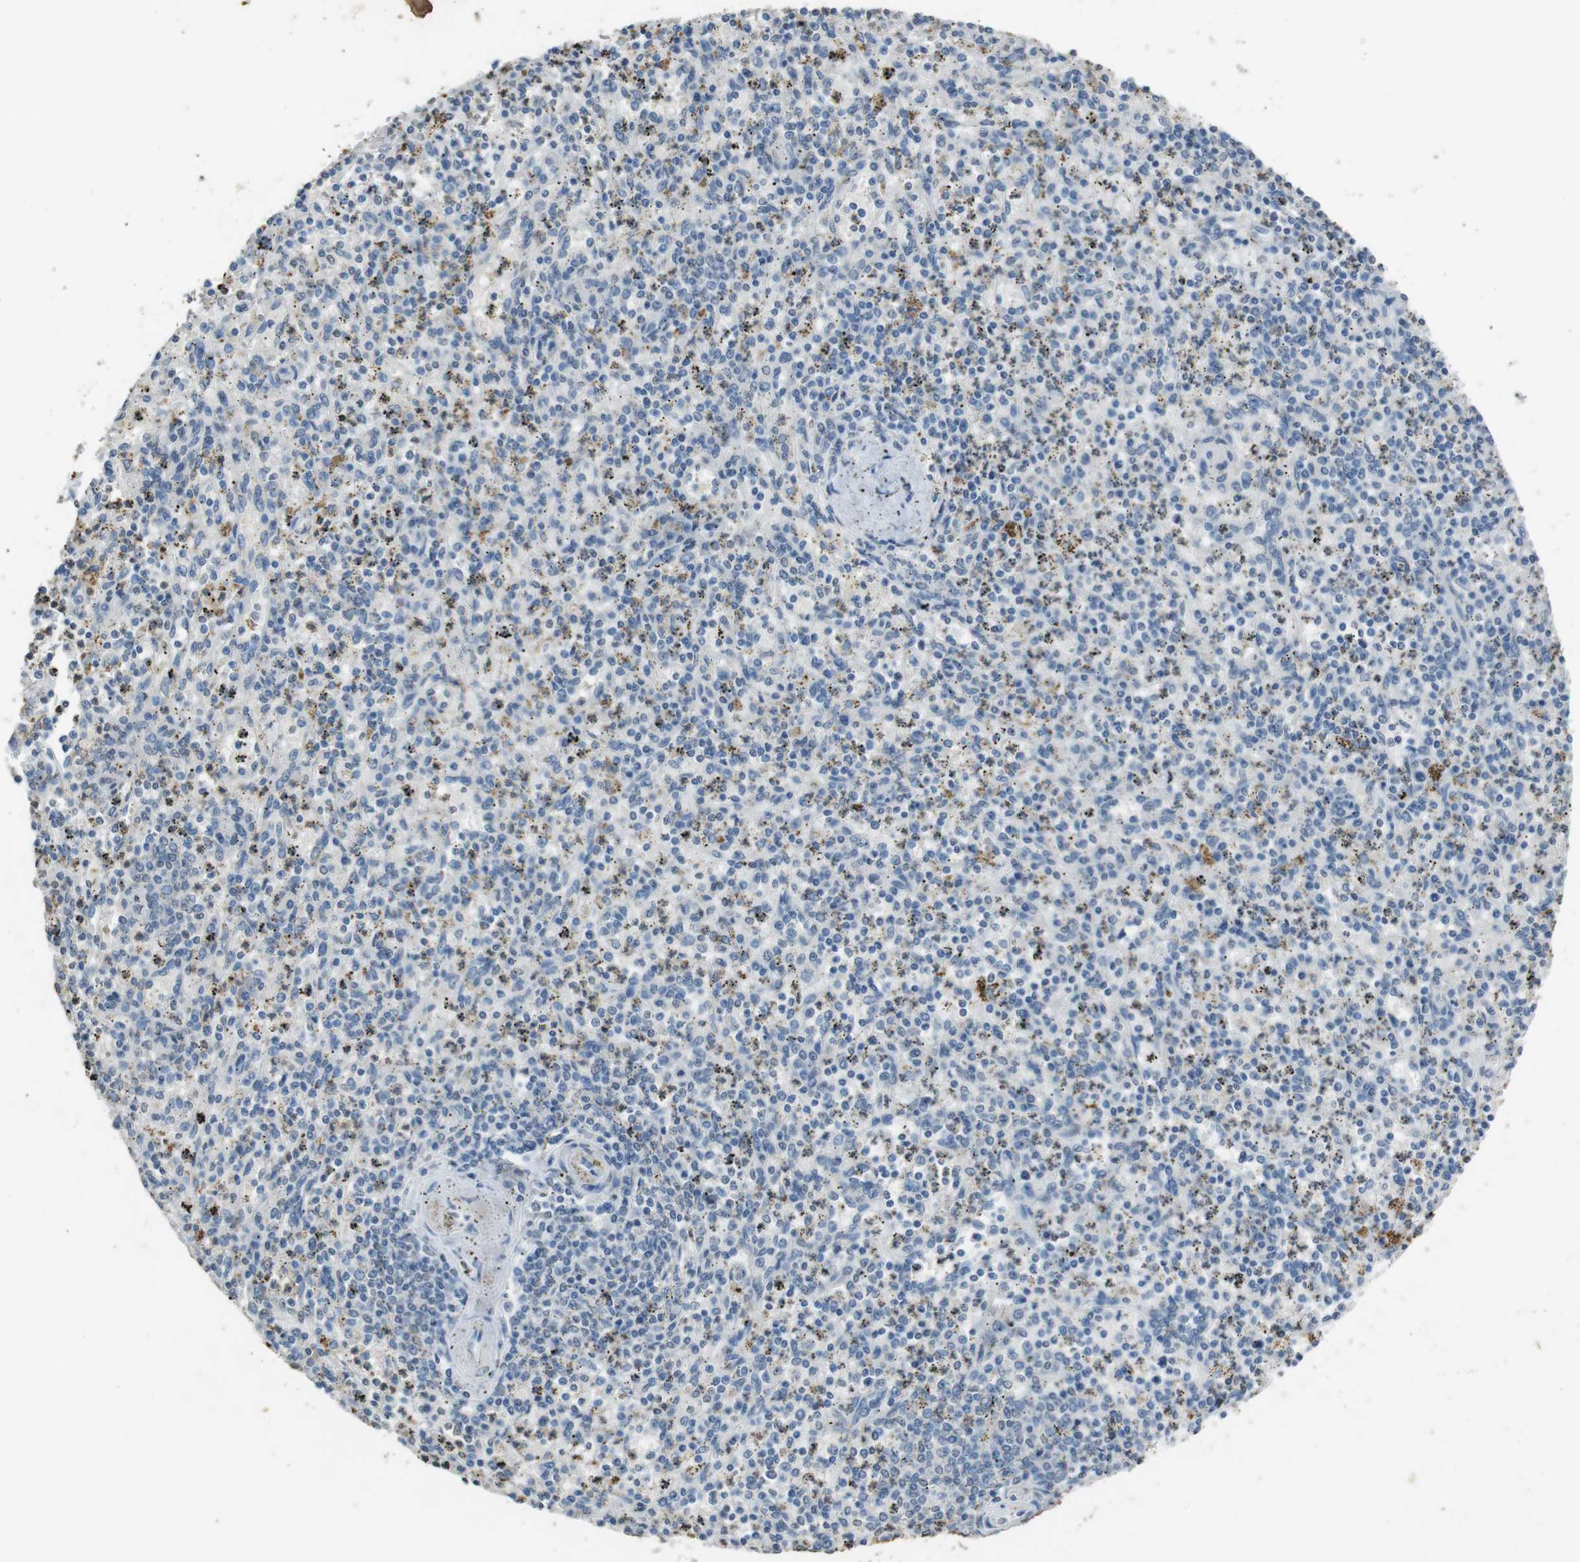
{"staining": {"intensity": "negative", "quantity": "none", "location": "none"}, "tissue": "spleen", "cell_type": "Cells in red pulp", "image_type": "normal", "snomed": [{"axis": "morphology", "description": "Normal tissue, NOS"}, {"axis": "topography", "description": "Spleen"}], "caption": "This is a histopathology image of immunohistochemistry staining of benign spleen, which shows no expression in cells in red pulp. (DAB (3,3'-diaminobenzidine) immunohistochemistry (IHC) visualized using brightfield microscopy, high magnification).", "gene": "STBD1", "patient": {"sex": "male", "age": 72}}